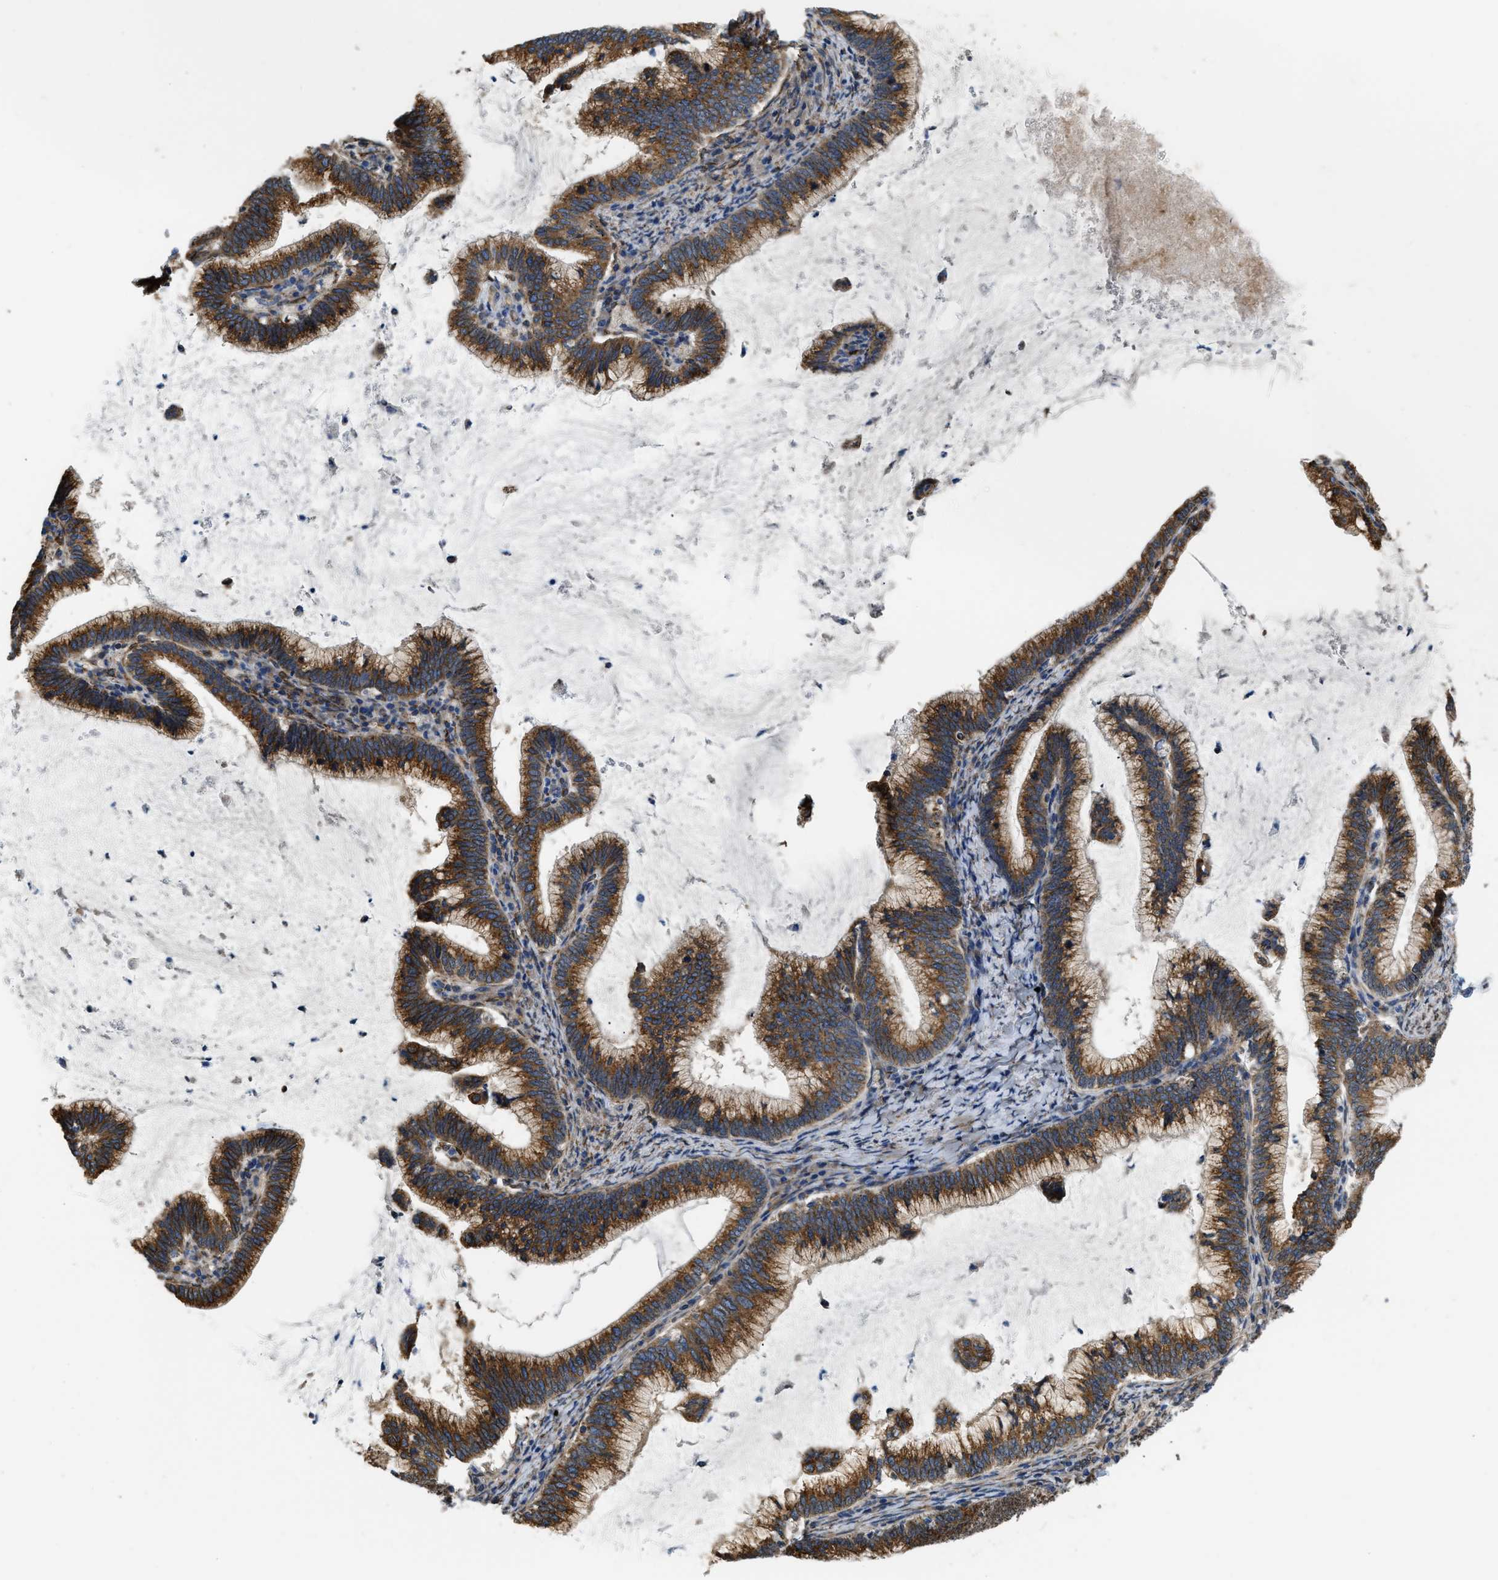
{"staining": {"intensity": "strong", "quantity": ">75%", "location": "cytoplasmic/membranous"}, "tissue": "cervical cancer", "cell_type": "Tumor cells", "image_type": "cancer", "snomed": [{"axis": "morphology", "description": "Adenocarcinoma, NOS"}, {"axis": "topography", "description": "Cervix"}], "caption": "DAB immunohistochemical staining of cervical cancer displays strong cytoplasmic/membranous protein positivity in approximately >75% of tumor cells.", "gene": "ARL6IP5", "patient": {"sex": "female", "age": 36}}